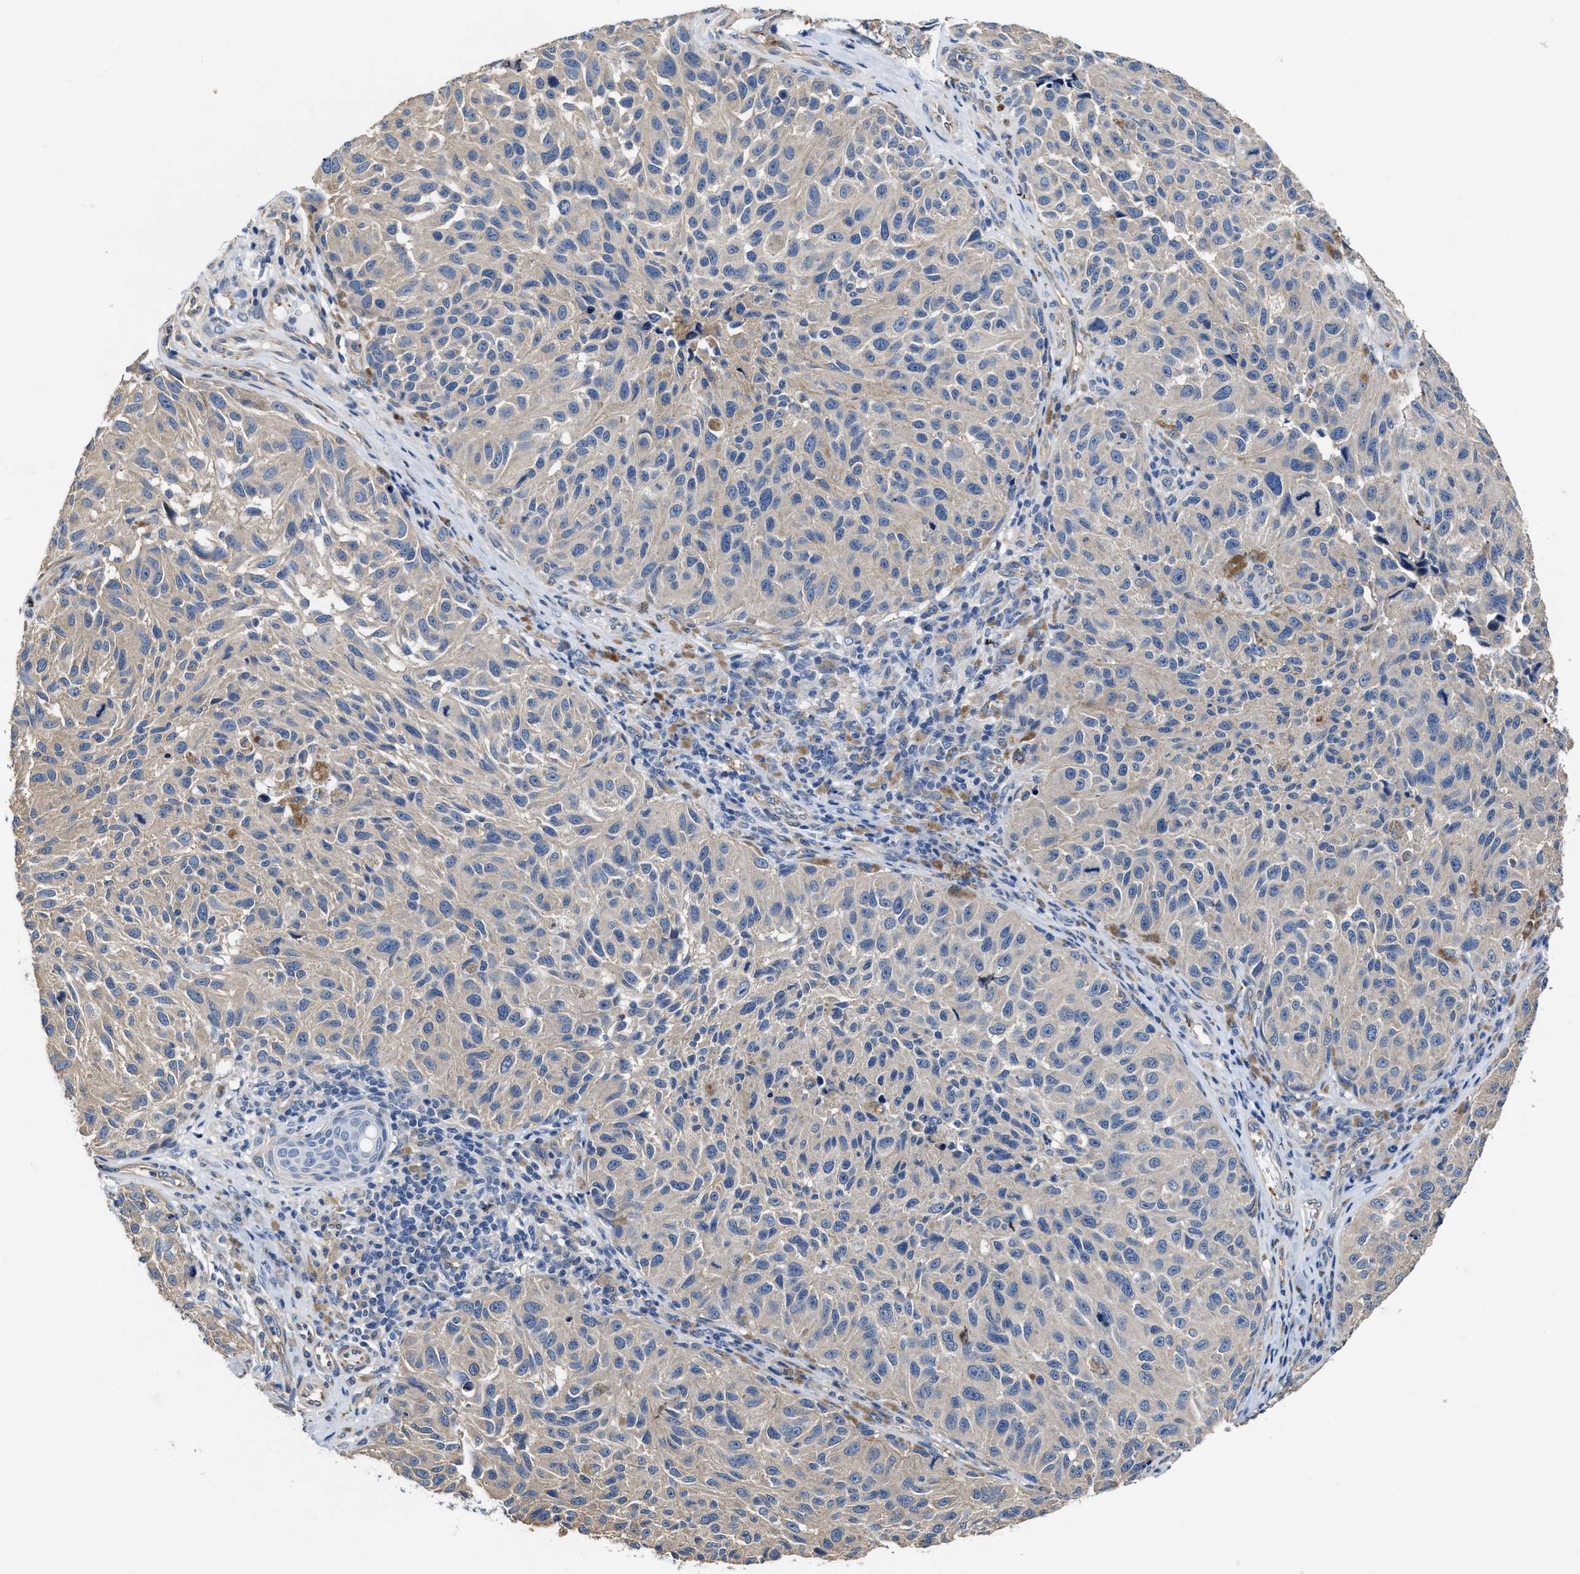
{"staining": {"intensity": "weak", "quantity": ">75%", "location": "cytoplasmic/membranous"}, "tissue": "melanoma", "cell_type": "Tumor cells", "image_type": "cancer", "snomed": [{"axis": "morphology", "description": "Malignant melanoma, NOS"}, {"axis": "topography", "description": "Skin"}], "caption": "Human malignant melanoma stained with a protein marker shows weak staining in tumor cells.", "gene": "C22orf42", "patient": {"sex": "female", "age": 73}}